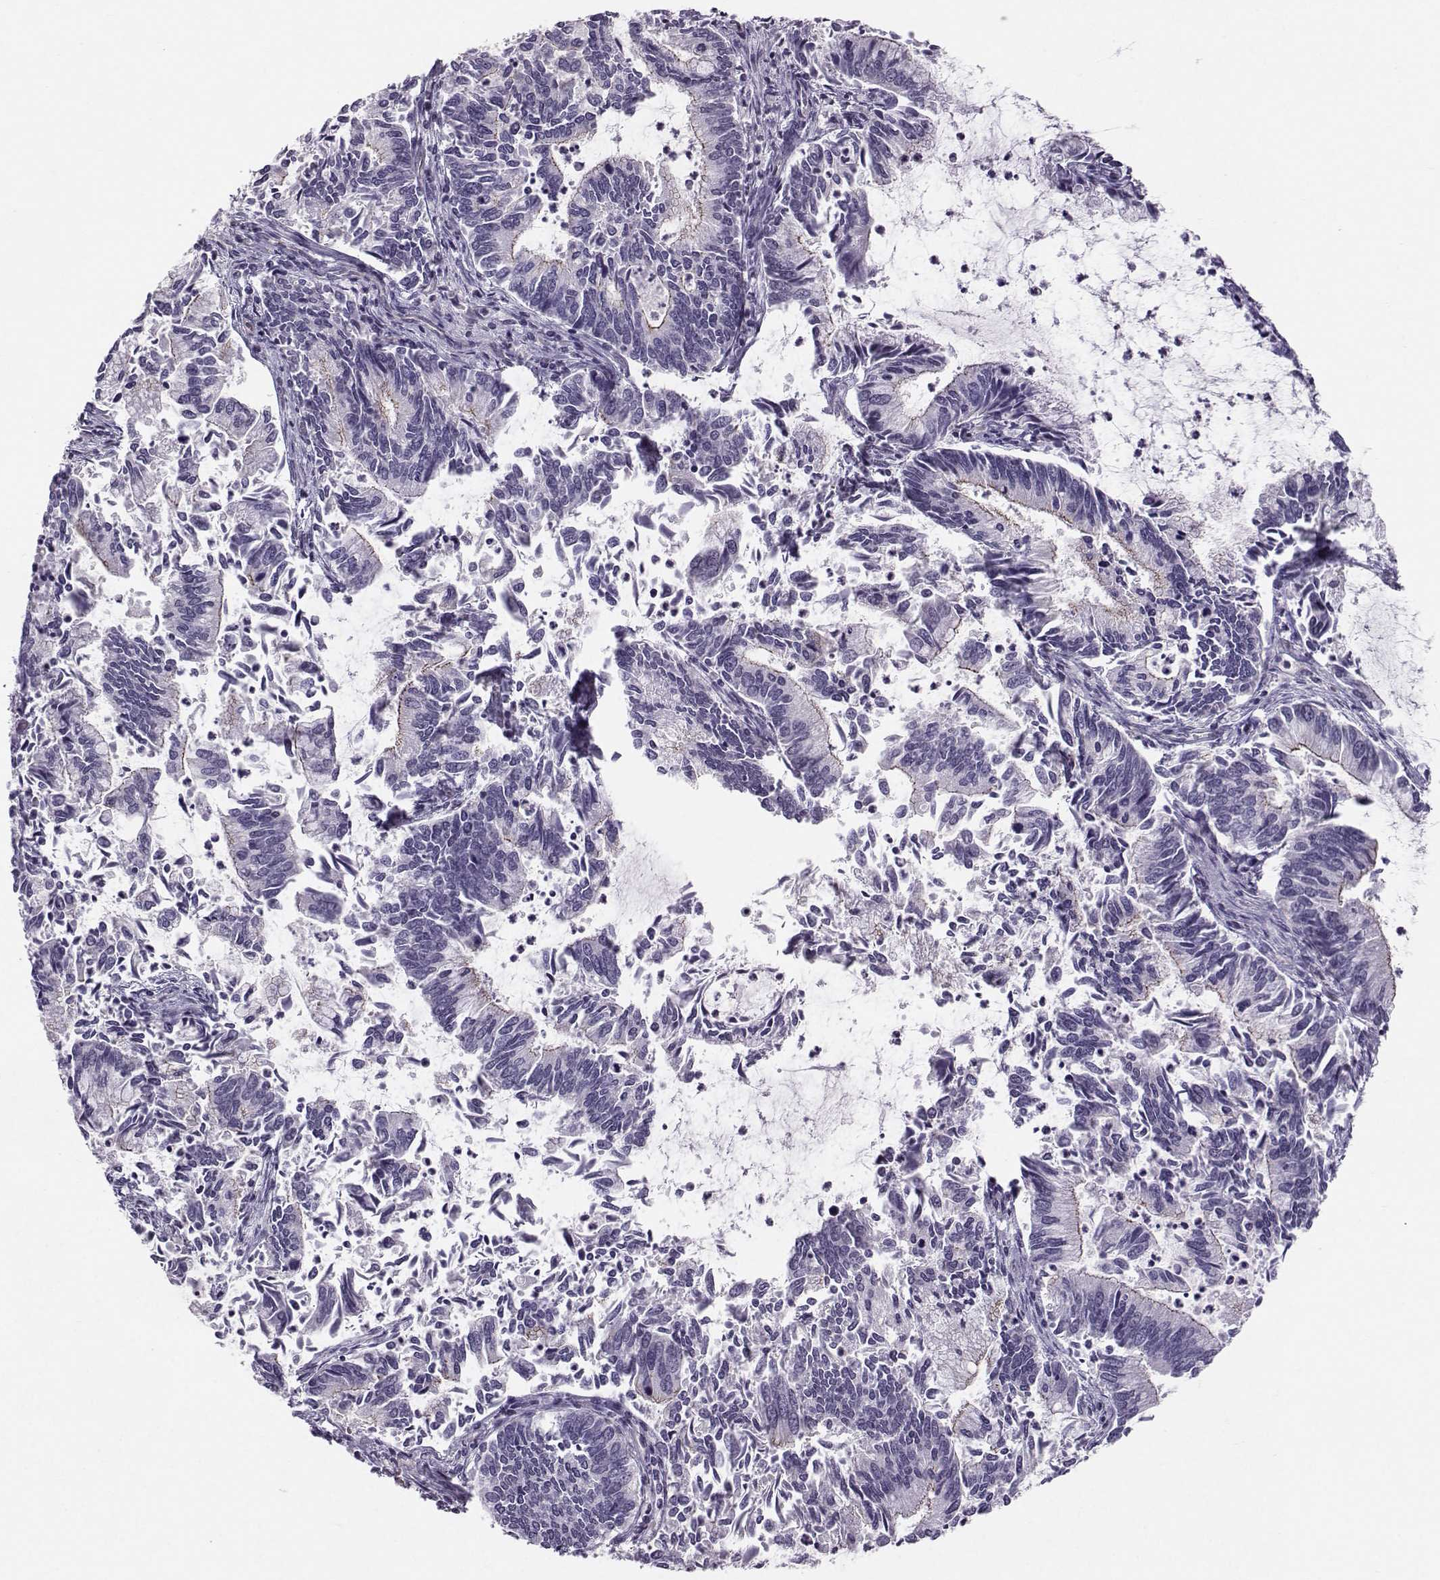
{"staining": {"intensity": "moderate", "quantity": "<25%", "location": "cytoplasmic/membranous"}, "tissue": "cervical cancer", "cell_type": "Tumor cells", "image_type": "cancer", "snomed": [{"axis": "morphology", "description": "Adenocarcinoma, NOS"}, {"axis": "topography", "description": "Cervix"}], "caption": "This is an image of IHC staining of cervical cancer, which shows moderate positivity in the cytoplasmic/membranous of tumor cells.", "gene": "MAST1", "patient": {"sex": "female", "age": 42}}